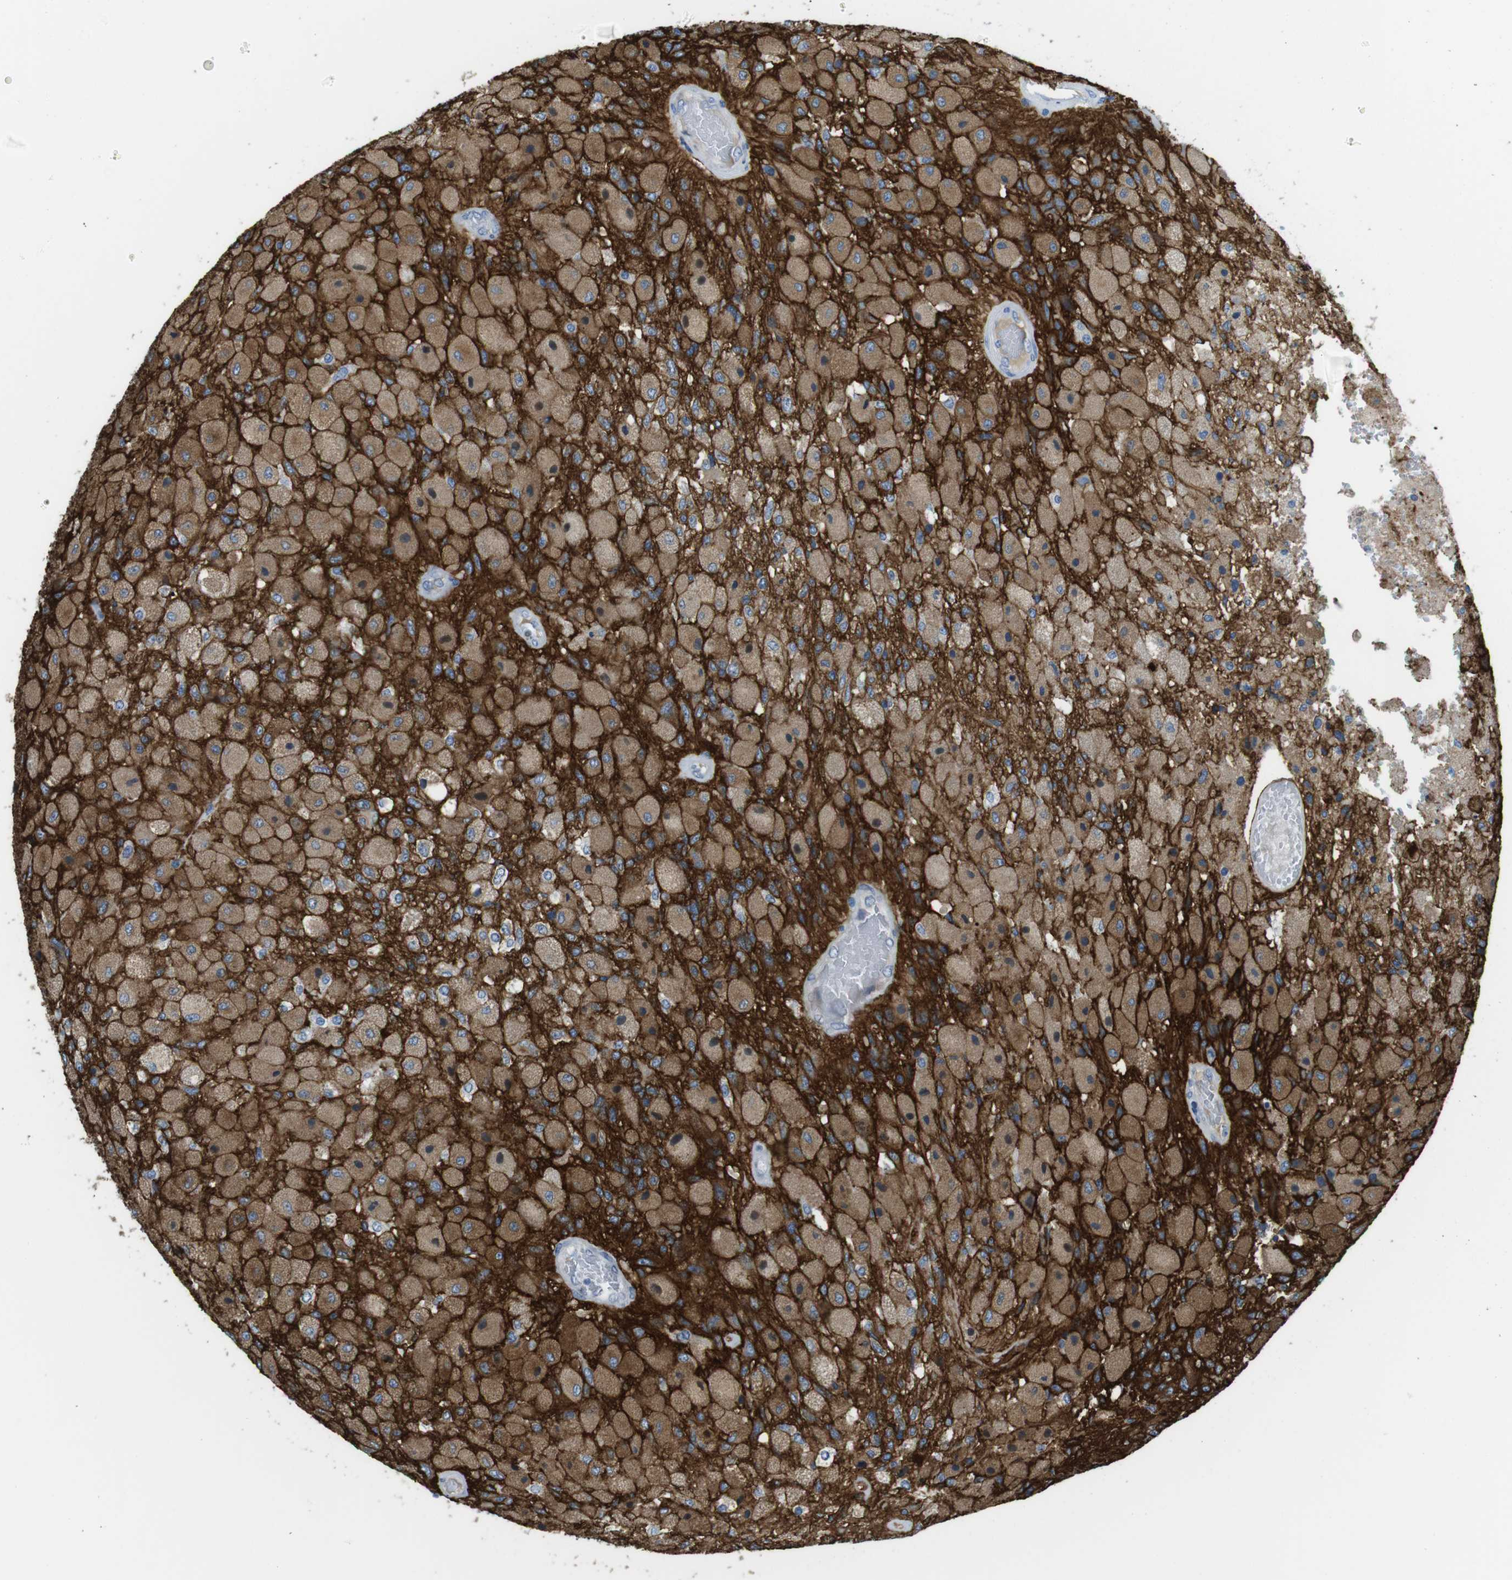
{"staining": {"intensity": "strong", "quantity": "<25%", "location": "cytoplasmic/membranous"}, "tissue": "glioma", "cell_type": "Tumor cells", "image_type": "cancer", "snomed": [{"axis": "morphology", "description": "Normal tissue, NOS"}, {"axis": "morphology", "description": "Glioma, malignant, High grade"}, {"axis": "topography", "description": "Cerebral cortex"}], "caption": "Malignant high-grade glioma stained with a brown dye shows strong cytoplasmic/membranous positive positivity in approximately <25% of tumor cells.", "gene": "GAP43", "patient": {"sex": "male", "age": 77}}